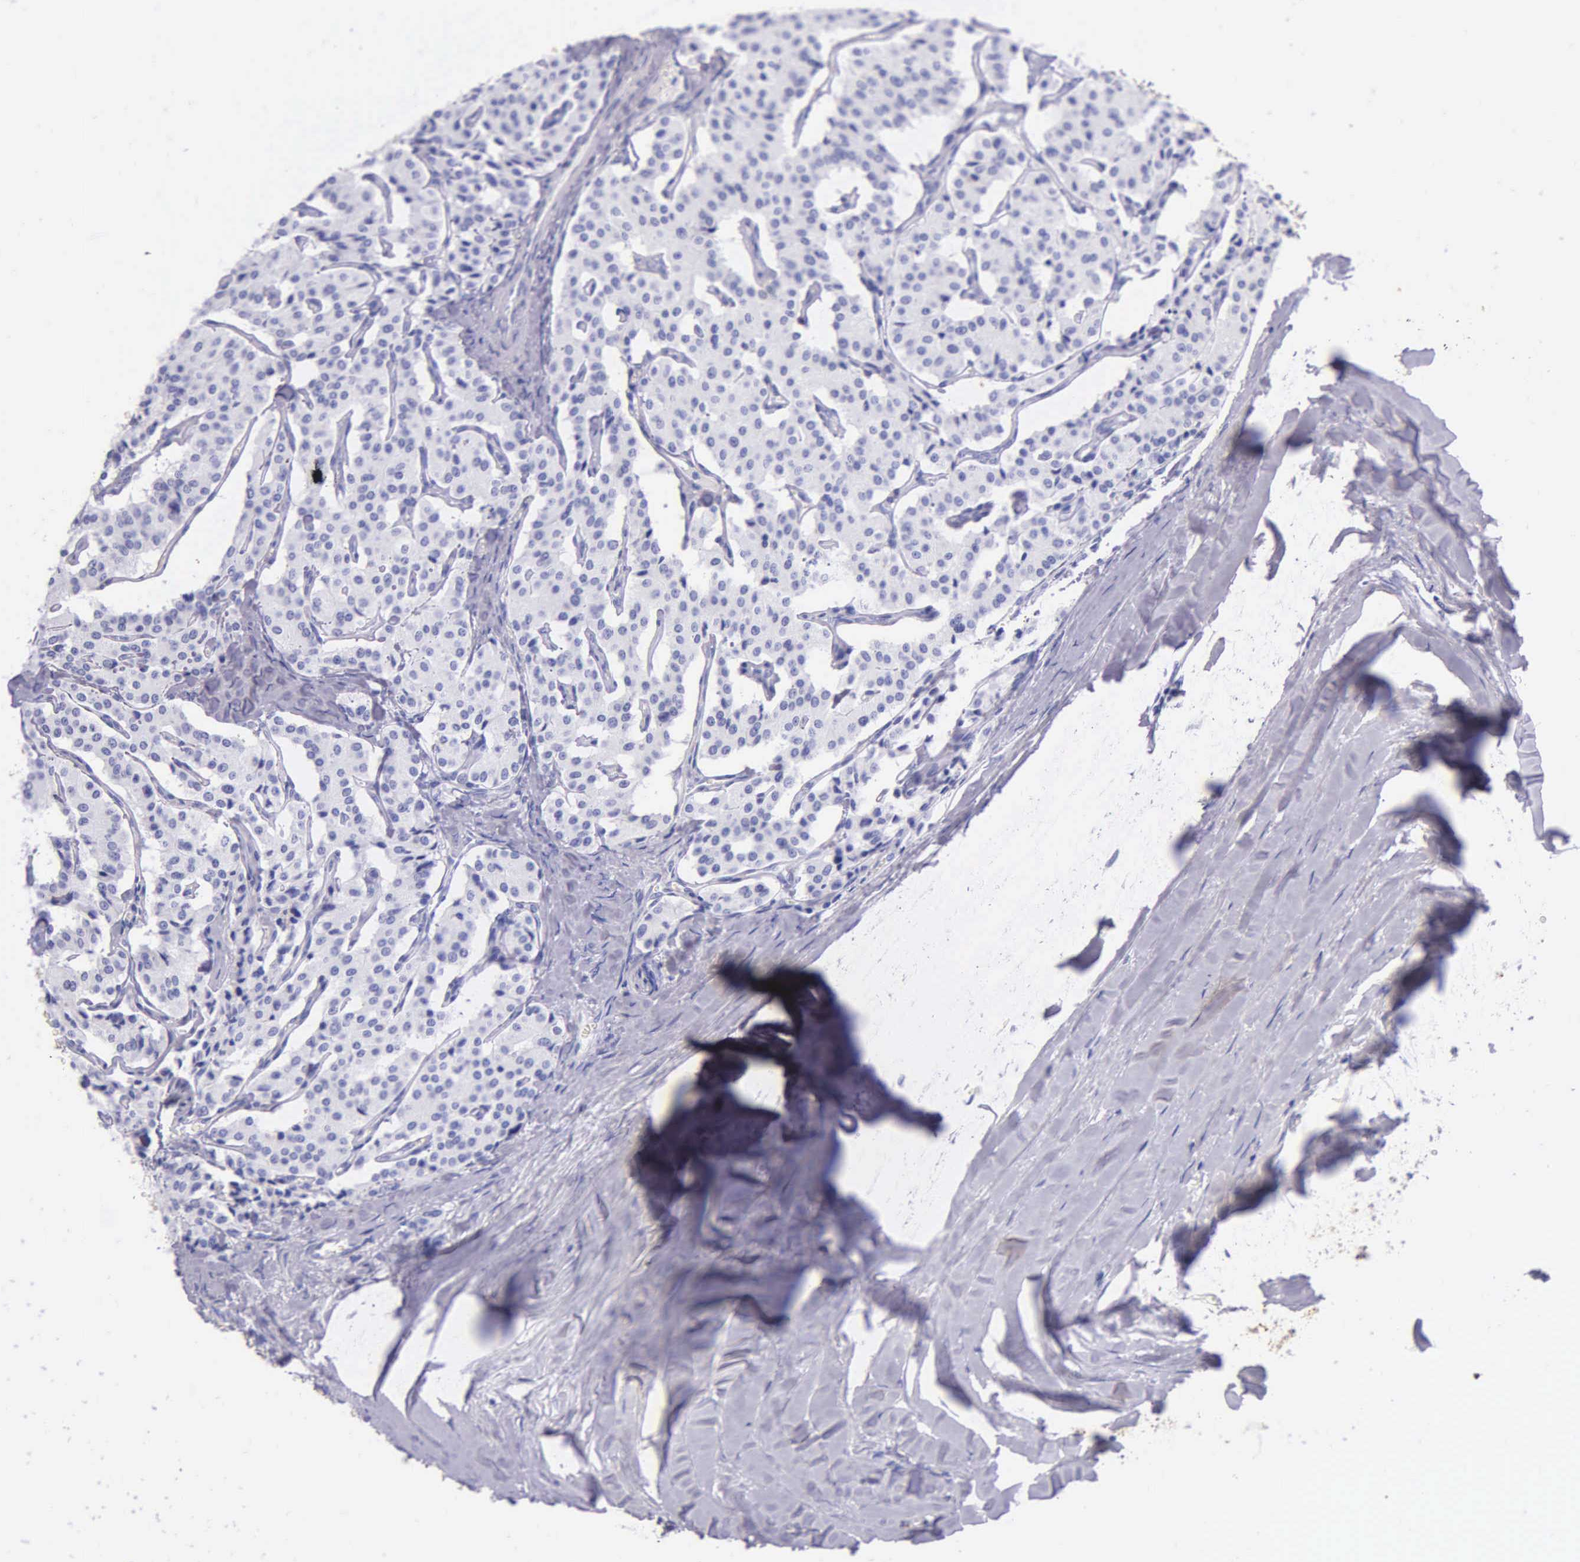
{"staining": {"intensity": "negative", "quantity": "none", "location": "none"}, "tissue": "carcinoid", "cell_type": "Tumor cells", "image_type": "cancer", "snomed": [{"axis": "morphology", "description": "Carcinoid, malignant, NOS"}, {"axis": "topography", "description": "Bronchus"}], "caption": "The histopathology image demonstrates no significant staining in tumor cells of malignant carcinoid.", "gene": "KLK3", "patient": {"sex": "male", "age": 55}}